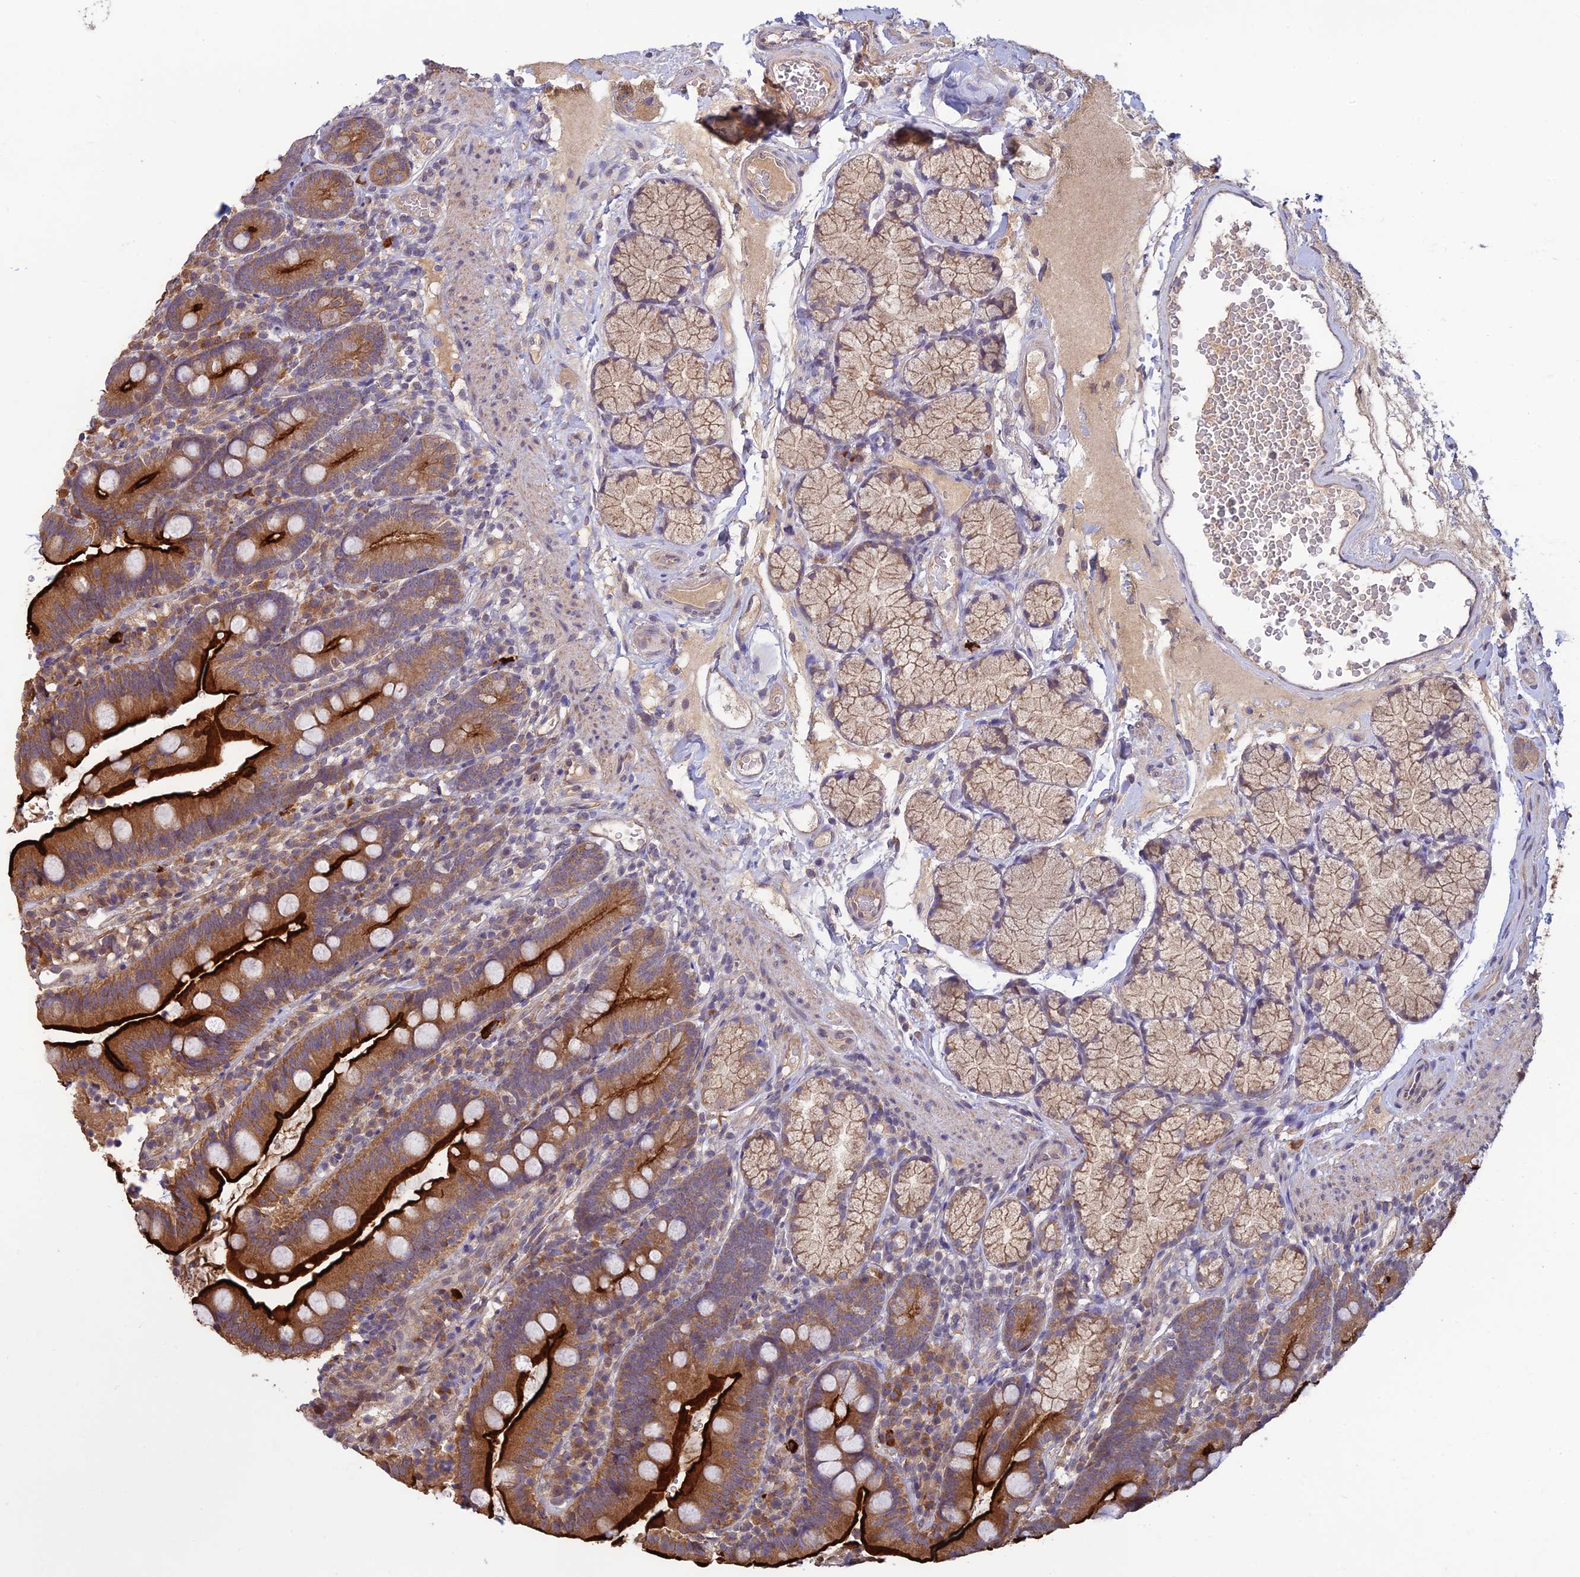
{"staining": {"intensity": "strong", "quantity": ">75%", "location": "cytoplasmic/membranous"}, "tissue": "duodenum", "cell_type": "Glandular cells", "image_type": "normal", "snomed": [{"axis": "morphology", "description": "Normal tissue, NOS"}, {"axis": "topography", "description": "Duodenum"}], "caption": "Brown immunohistochemical staining in normal human duodenum displays strong cytoplasmic/membranous expression in about >75% of glandular cells.", "gene": "MRNIP", "patient": {"sex": "female", "age": 67}}